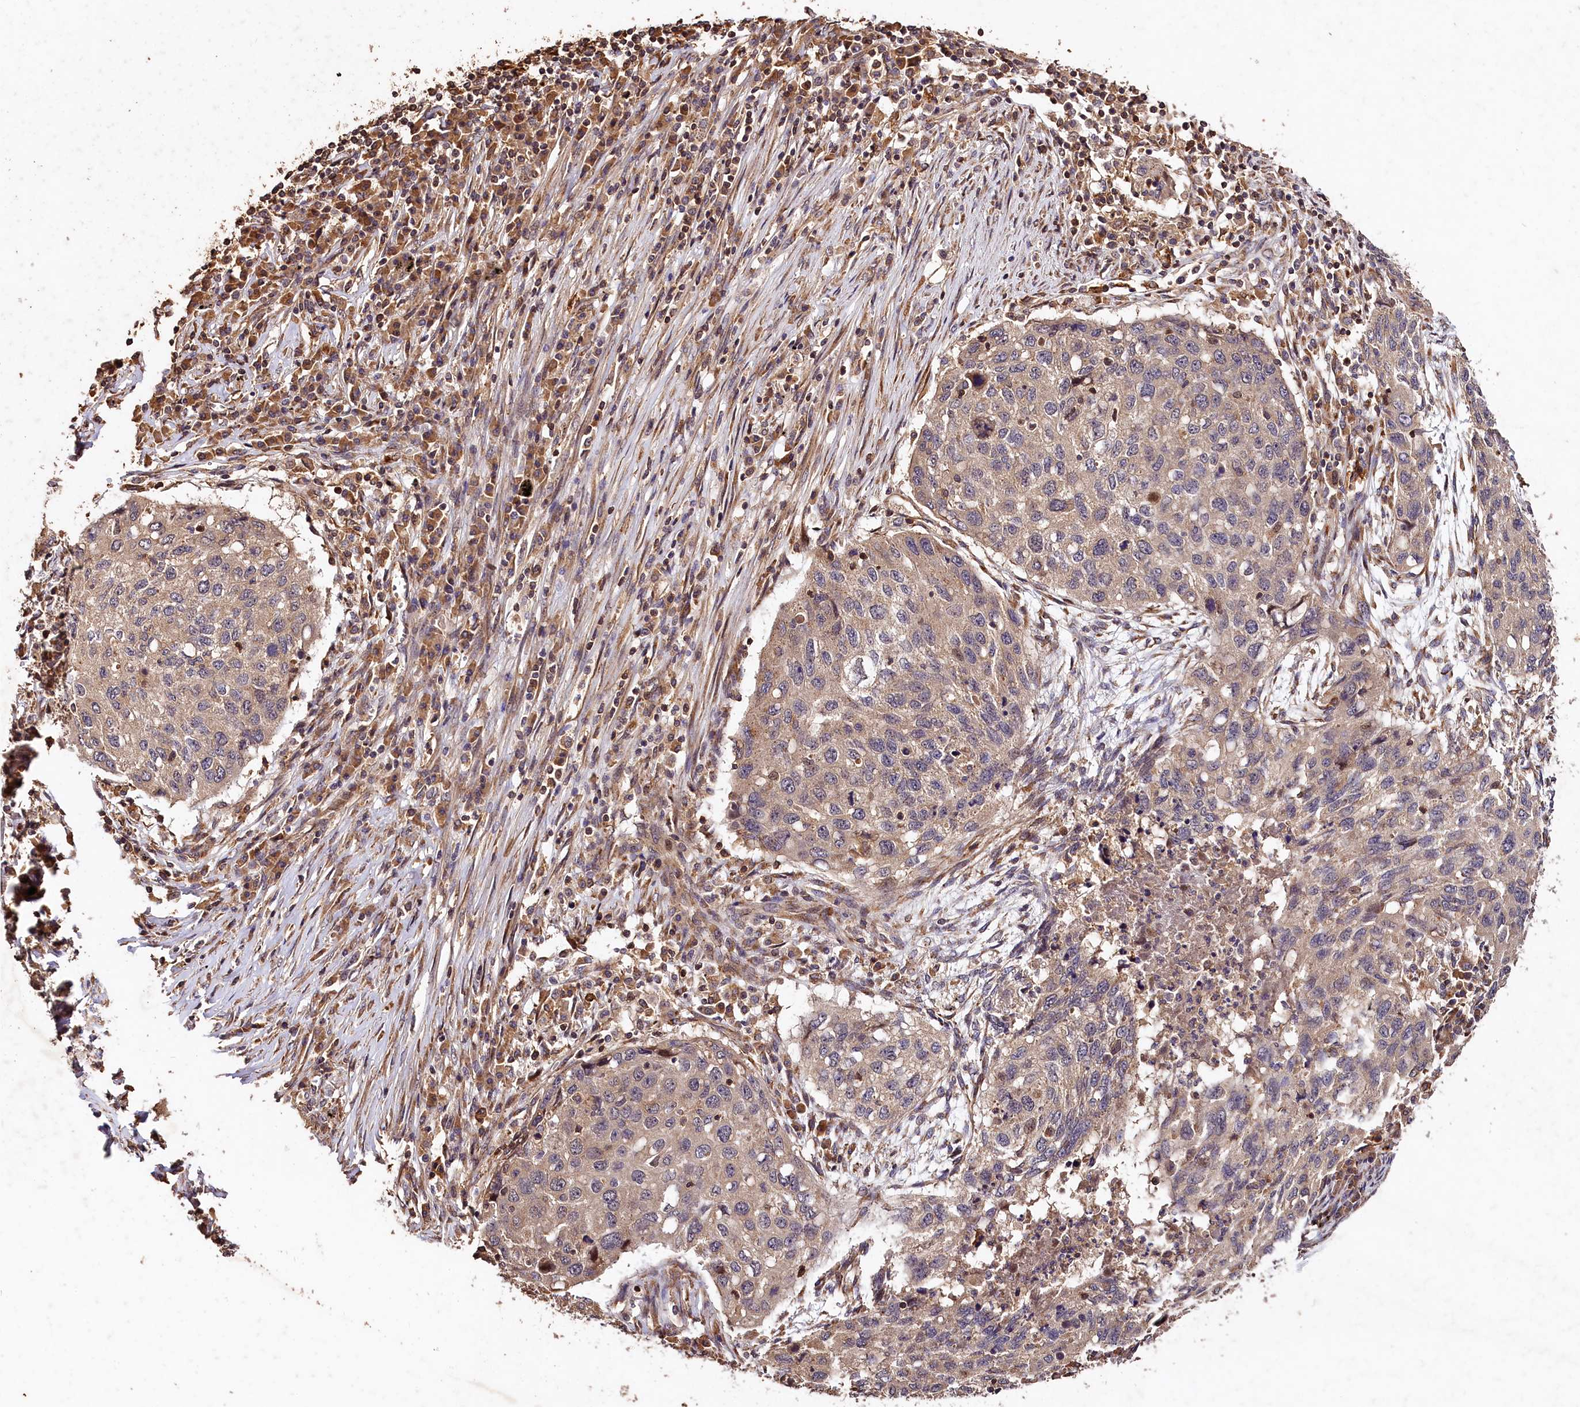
{"staining": {"intensity": "negative", "quantity": "none", "location": "none"}, "tissue": "lung cancer", "cell_type": "Tumor cells", "image_type": "cancer", "snomed": [{"axis": "morphology", "description": "Squamous cell carcinoma, NOS"}, {"axis": "topography", "description": "Lung"}], "caption": "This is a photomicrograph of IHC staining of squamous cell carcinoma (lung), which shows no staining in tumor cells.", "gene": "KPTN", "patient": {"sex": "female", "age": 63}}